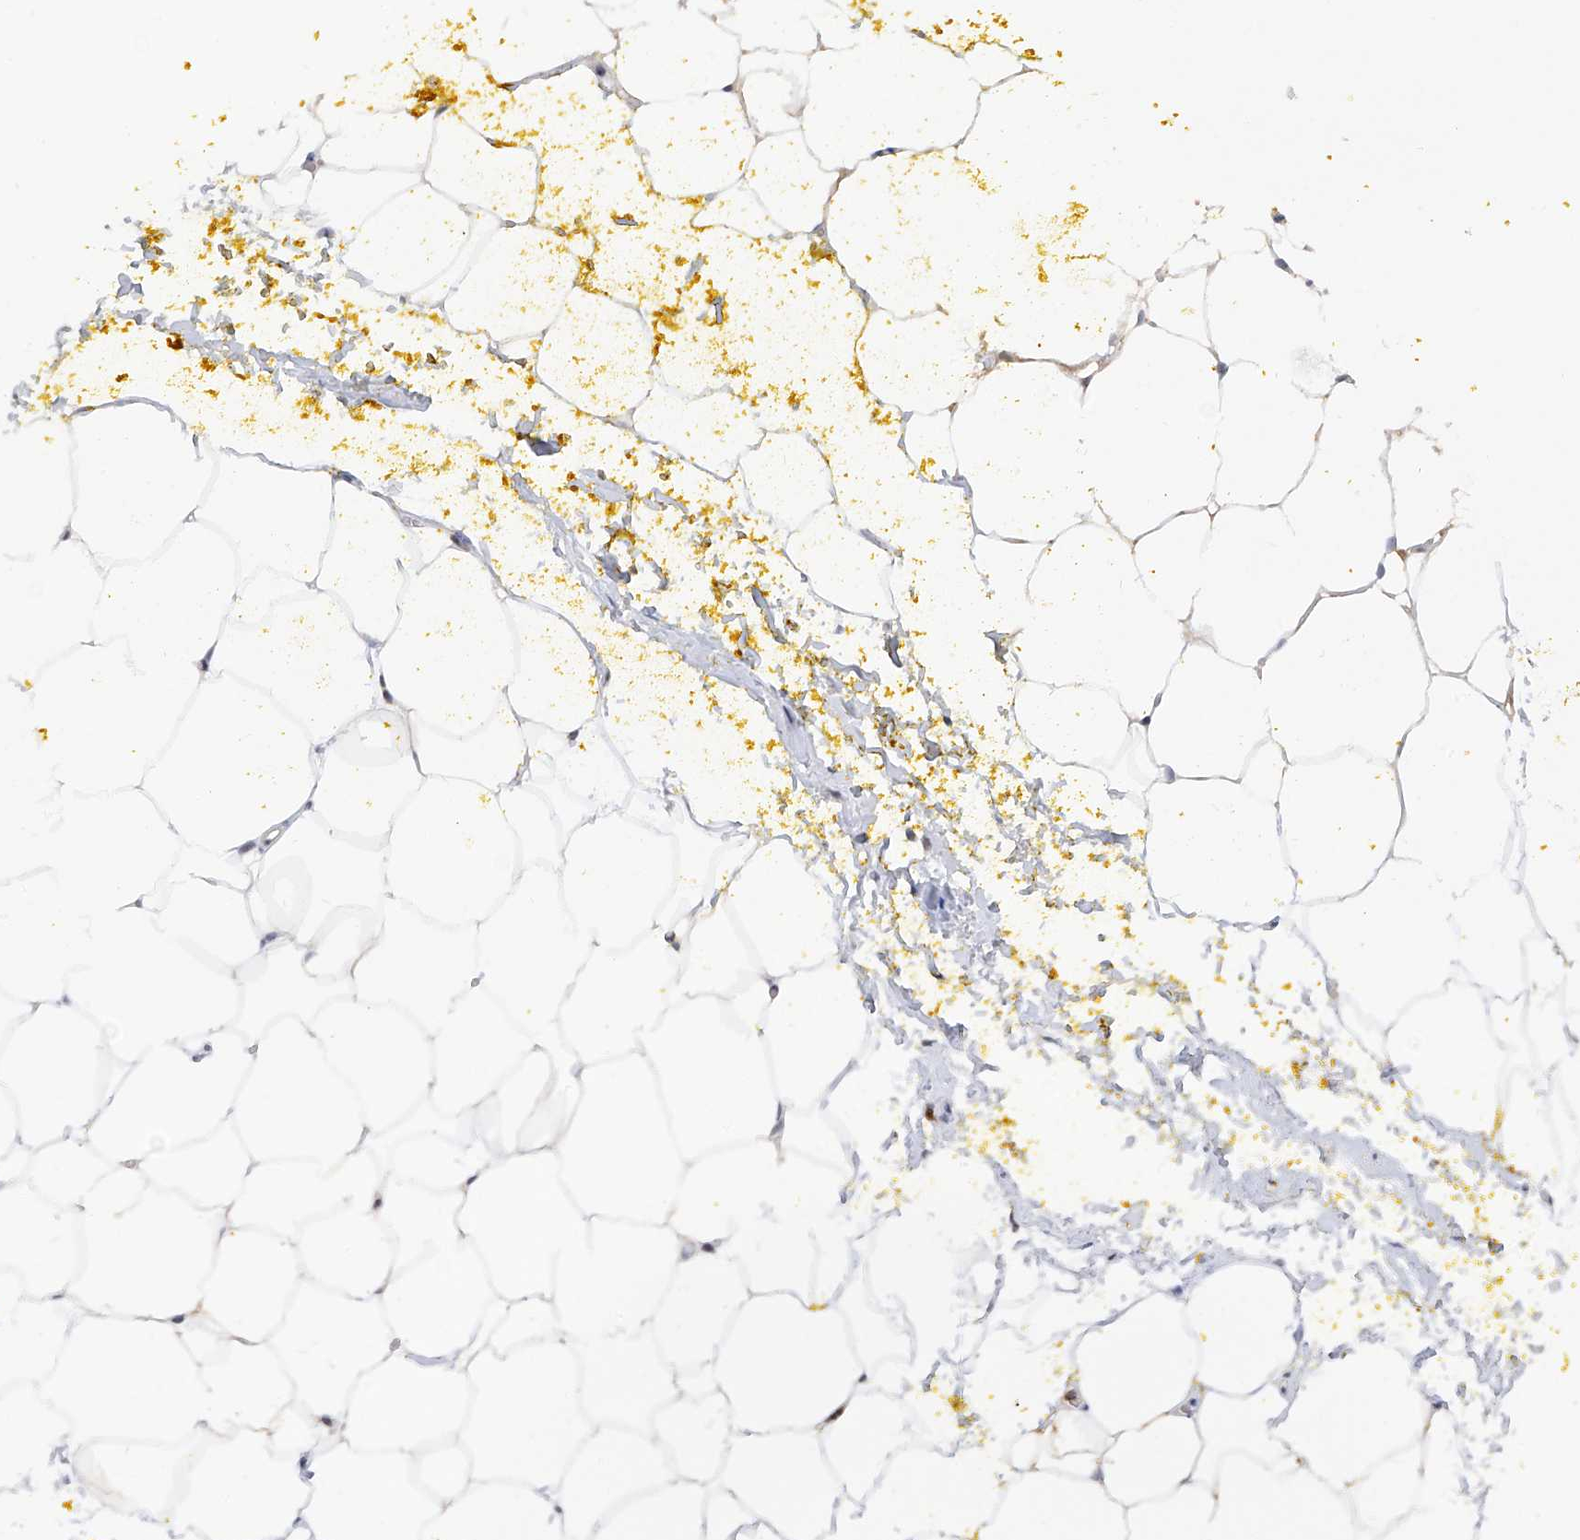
{"staining": {"intensity": "negative", "quantity": "none", "location": "none"}, "tissue": "adipose tissue", "cell_type": "Adipocytes", "image_type": "normal", "snomed": [{"axis": "morphology", "description": "Normal tissue, NOS"}, {"axis": "morphology", "description": "Adenocarcinoma, Low grade"}, {"axis": "topography", "description": "Prostate"}, {"axis": "topography", "description": "Peripheral nerve tissue"}], "caption": "IHC micrograph of unremarkable adipose tissue: human adipose tissue stained with DAB (3,3'-diaminobenzidine) shows no significant protein expression in adipocytes.", "gene": "PHF20", "patient": {"sex": "male", "age": 63}}